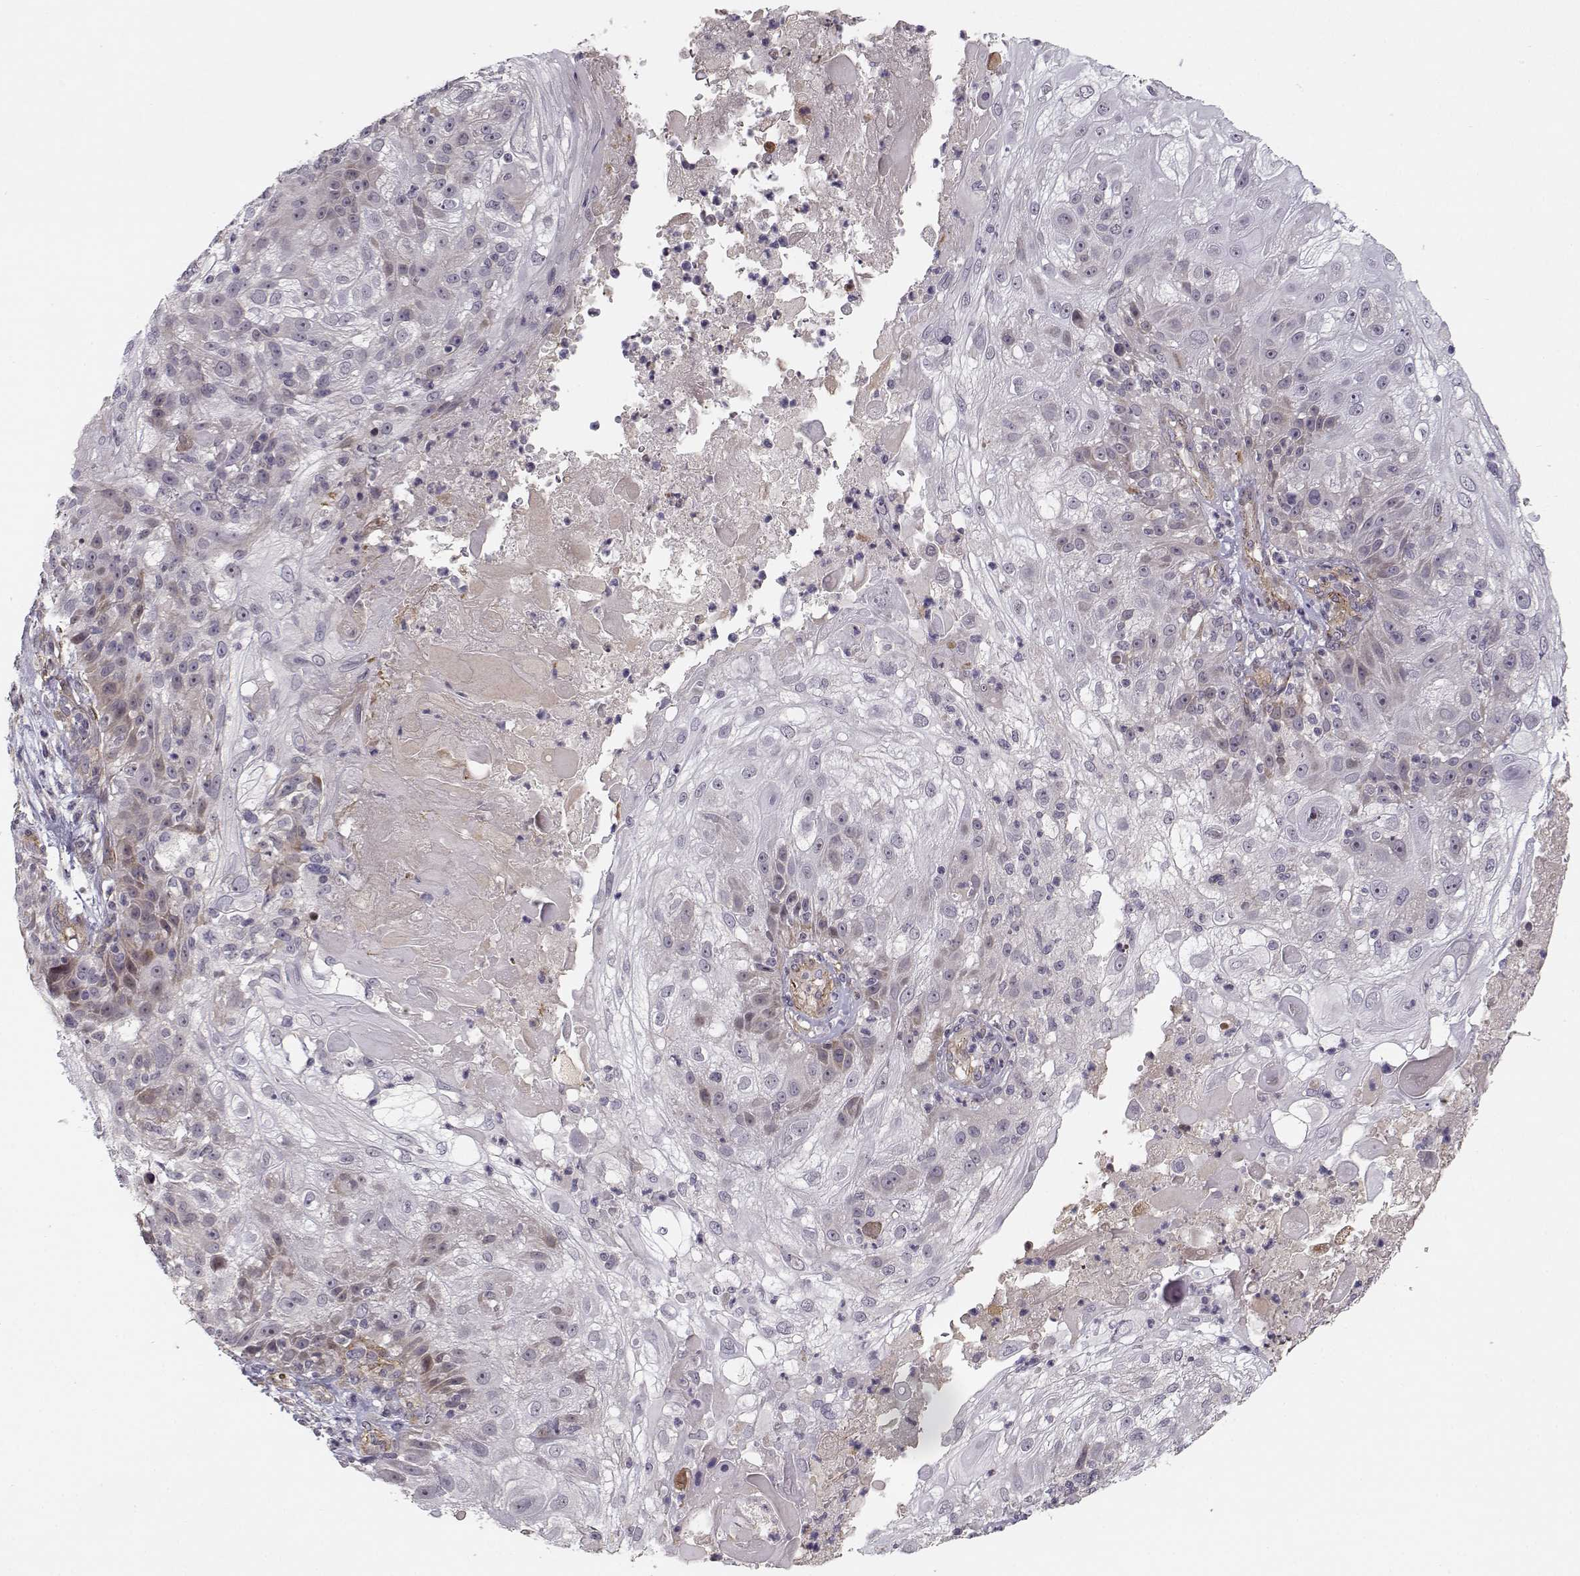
{"staining": {"intensity": "weak", "quantity": "<25%", "location": "cytoplasmic/membranous"}, "tissue": "skin cancer", "cell_type": "Tumor cells", "image_type": "cancer", "snomed": [{"axis": "morphology", "description": "Normal tissue, NOS"}, {"axis": "morphology", "description": "Squamous cell carcinoma, NOS"}, {"axis": "topography", "description": "Skin"}], "caption": "Tumor cells show no significant staining in skin cancer. (DAB immunohistochemistry, high magnification).", "gene": "RGS9BP", "patient": {"sex": "female", "age": 83}}